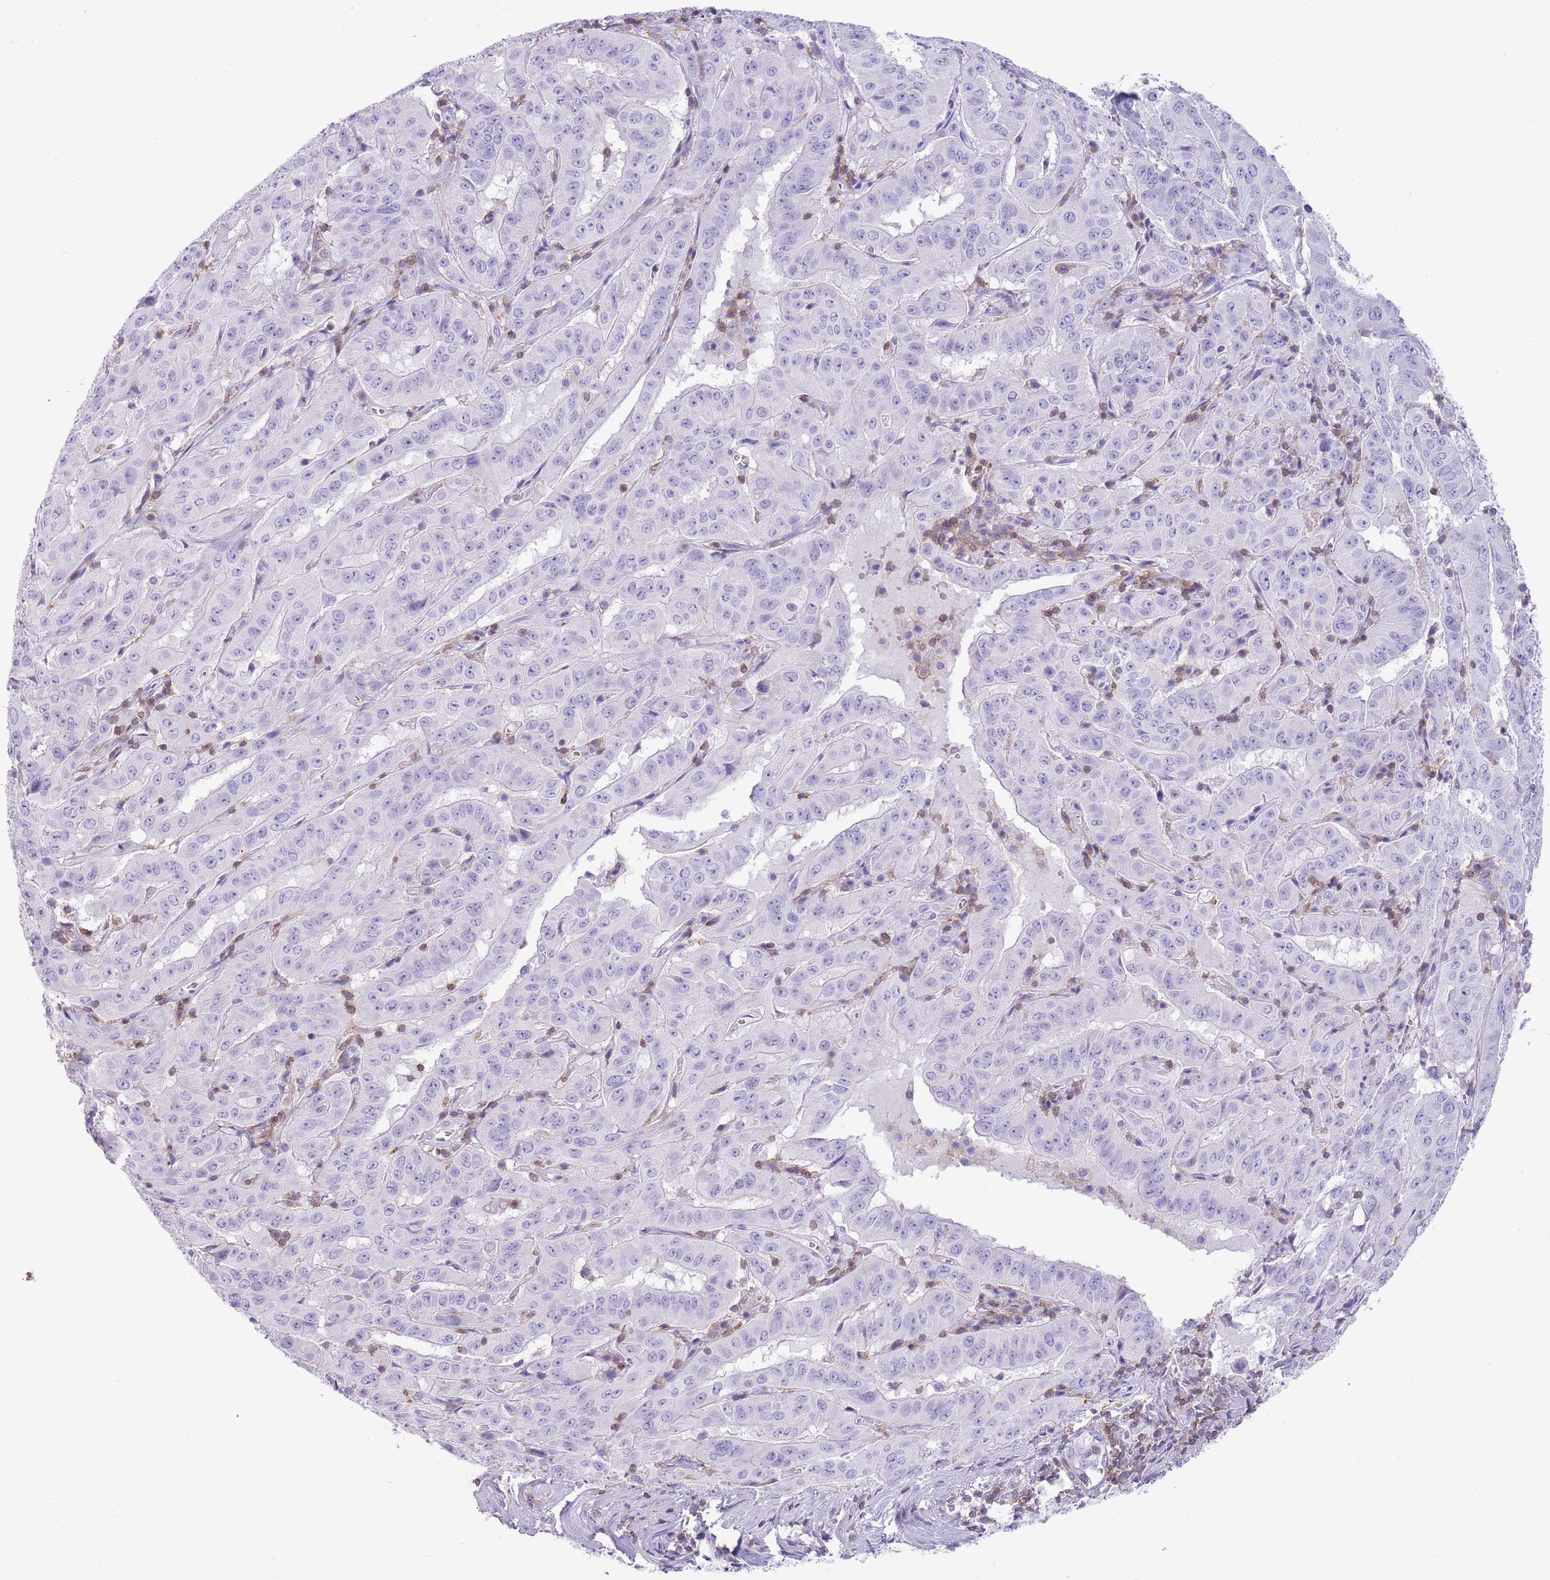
{"staining": {"intensity": "negative", "quantity": "none", "location": "none"}, "tissue": "pancreatic cancer", "cell_type": "Tumor cells", "image_type": "cancer", "snomed": [{"axis": "morphology", "description": "Adenocarcinoma, NOS"}, {"axis": "topography", "description": "Pancreas"}], "caption": "Immunohistochemistry photomicrograph of neoplastic tissue: human pancreatic adenocarcinoma stained with DAB (3,3'-diaminobenzidine) reveals no significant protein positivity in tumor cells.", "gene": "OR4Q3", "patient": {"sex": "male", "age": 63}}